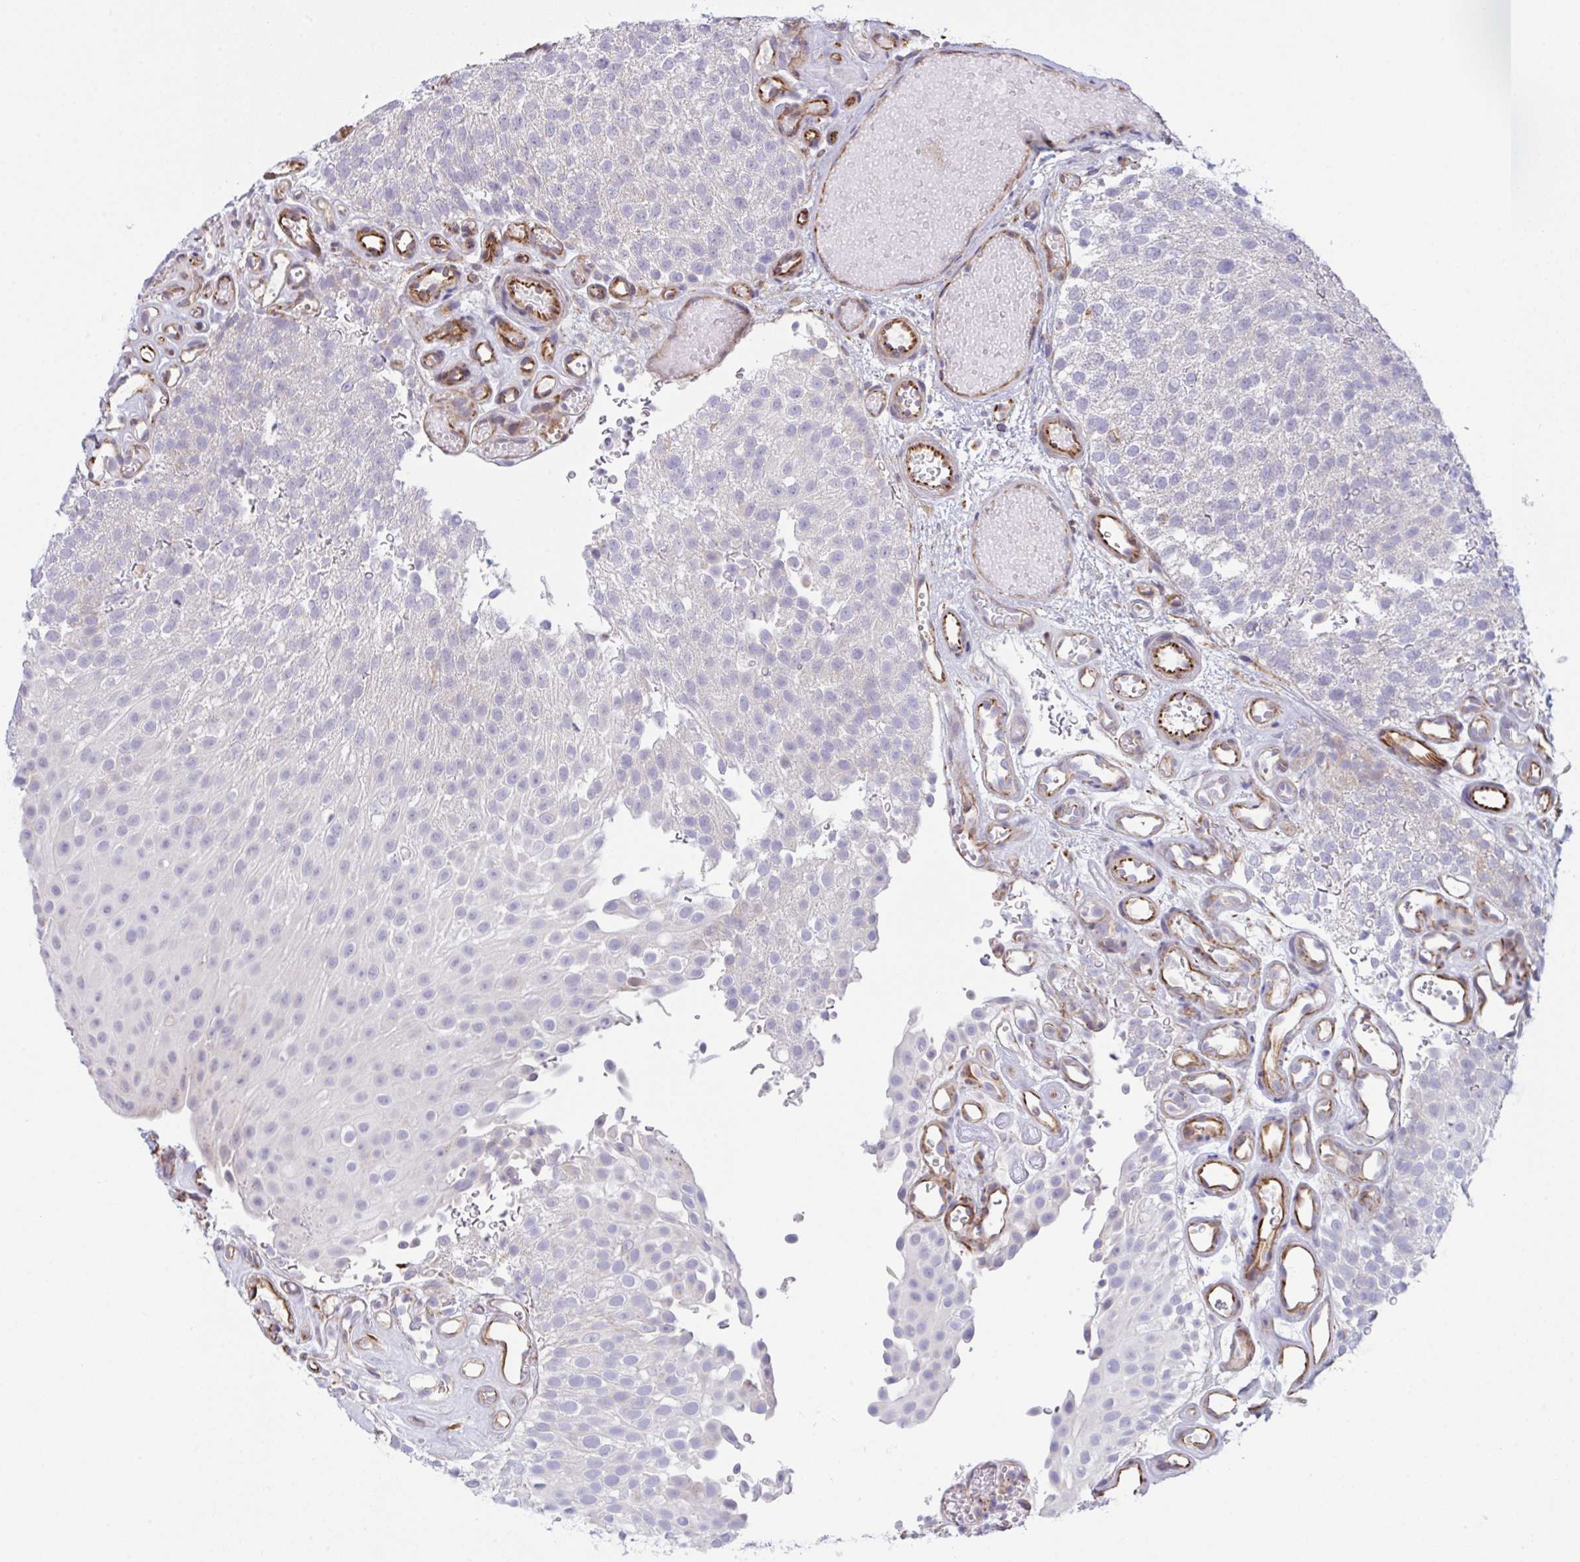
{"staining": {"intensity": "negative", "quantity": "none", "location": "none"}, "tissue": "urothelial cancer", "cell_type": "Tumor cells", "image_type": "cancer", "snomed": [{"axis": "morphology", "description": "Urothelial carcinoma, Low grade"}, {"axis": "topography", "description": "Urinary bladder"}], "caption": "An image of human urothelial carcinoma (low-grade) is negative for staining in tumor cells.", "gene": "DCBLD1", "patient": {"sex": "male", "age": 78}}